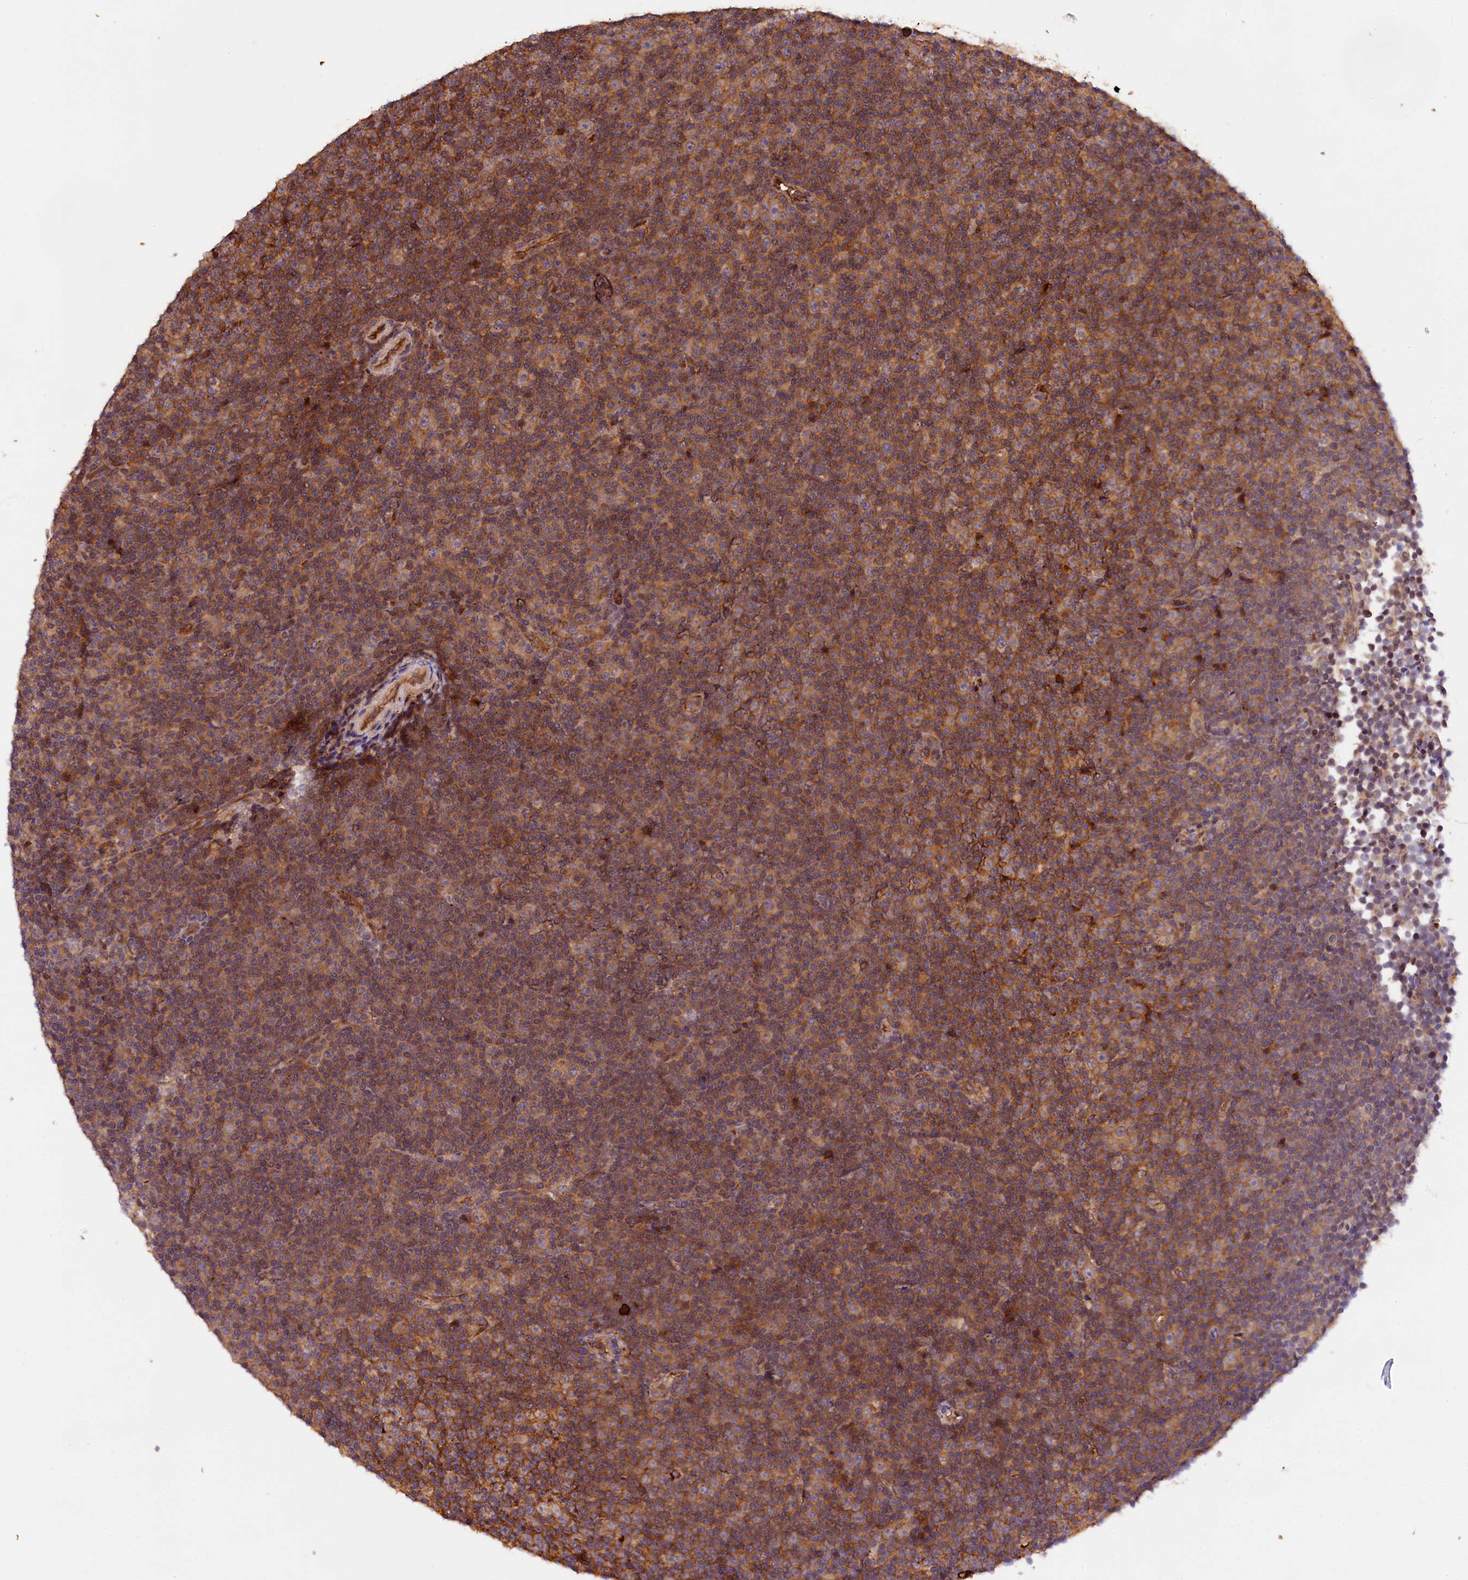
{"staining": {"intensity": "moderate", "quantity": ">75%", "location": "cytoplasmic/membranous"}, "tissue": "lymphoma", "cell_type": "Tumor cells", "image_type": "cancer", "snomed": [{"axis": "morphology", "description": "Malignant lymphoma, non-Hodgkin's type, Low grade"}, {"axis": "topography", "description": "Lymph node"}], "caption": "Immunohistochemical staining of lymphoma exhibits moderate cytoplasmic/membranous protein positivity in approximately >75% of tumor cells.", "gene": "PHAF1", "patient": {"sex": "female", "age": 67}}